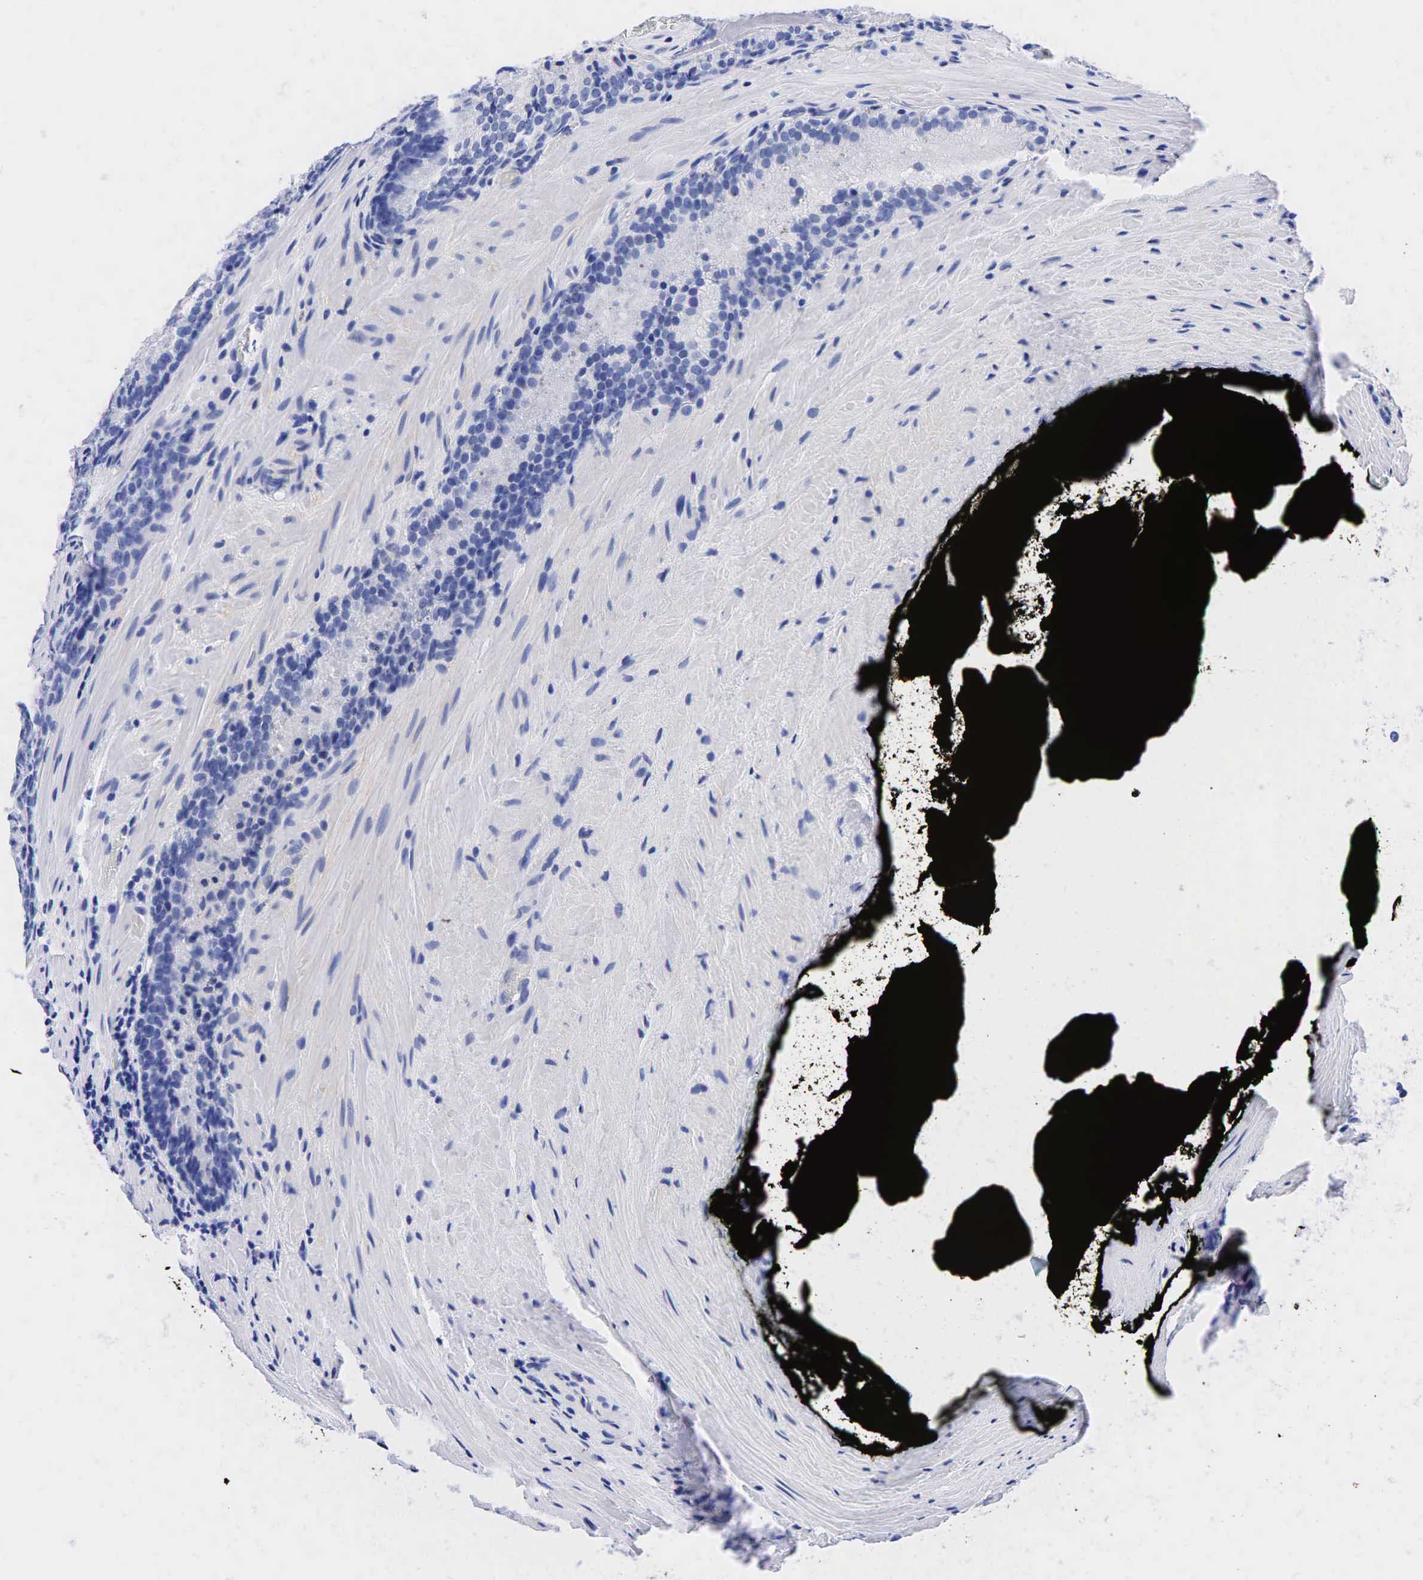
{"staining": {"intensity": "weak", "quantity": "<25%", "location": "nuclear"}, "tissue": "prostate cancer", "cell_type": "Tumor cells", "image_type": "cancer", "snomed": [{"axis": "morphology", "description": "Adenocarcinoma, Medium grade"}, {"axis": "topography", "description": "Prostate"}], "caption": "An image of adenocarcinoma (medium-grade) (prostate) stained for a protein displays no brown staining in tumor cells.", "gene": "NKX2-1", "patient": {"sex": "male", "age": 60}}